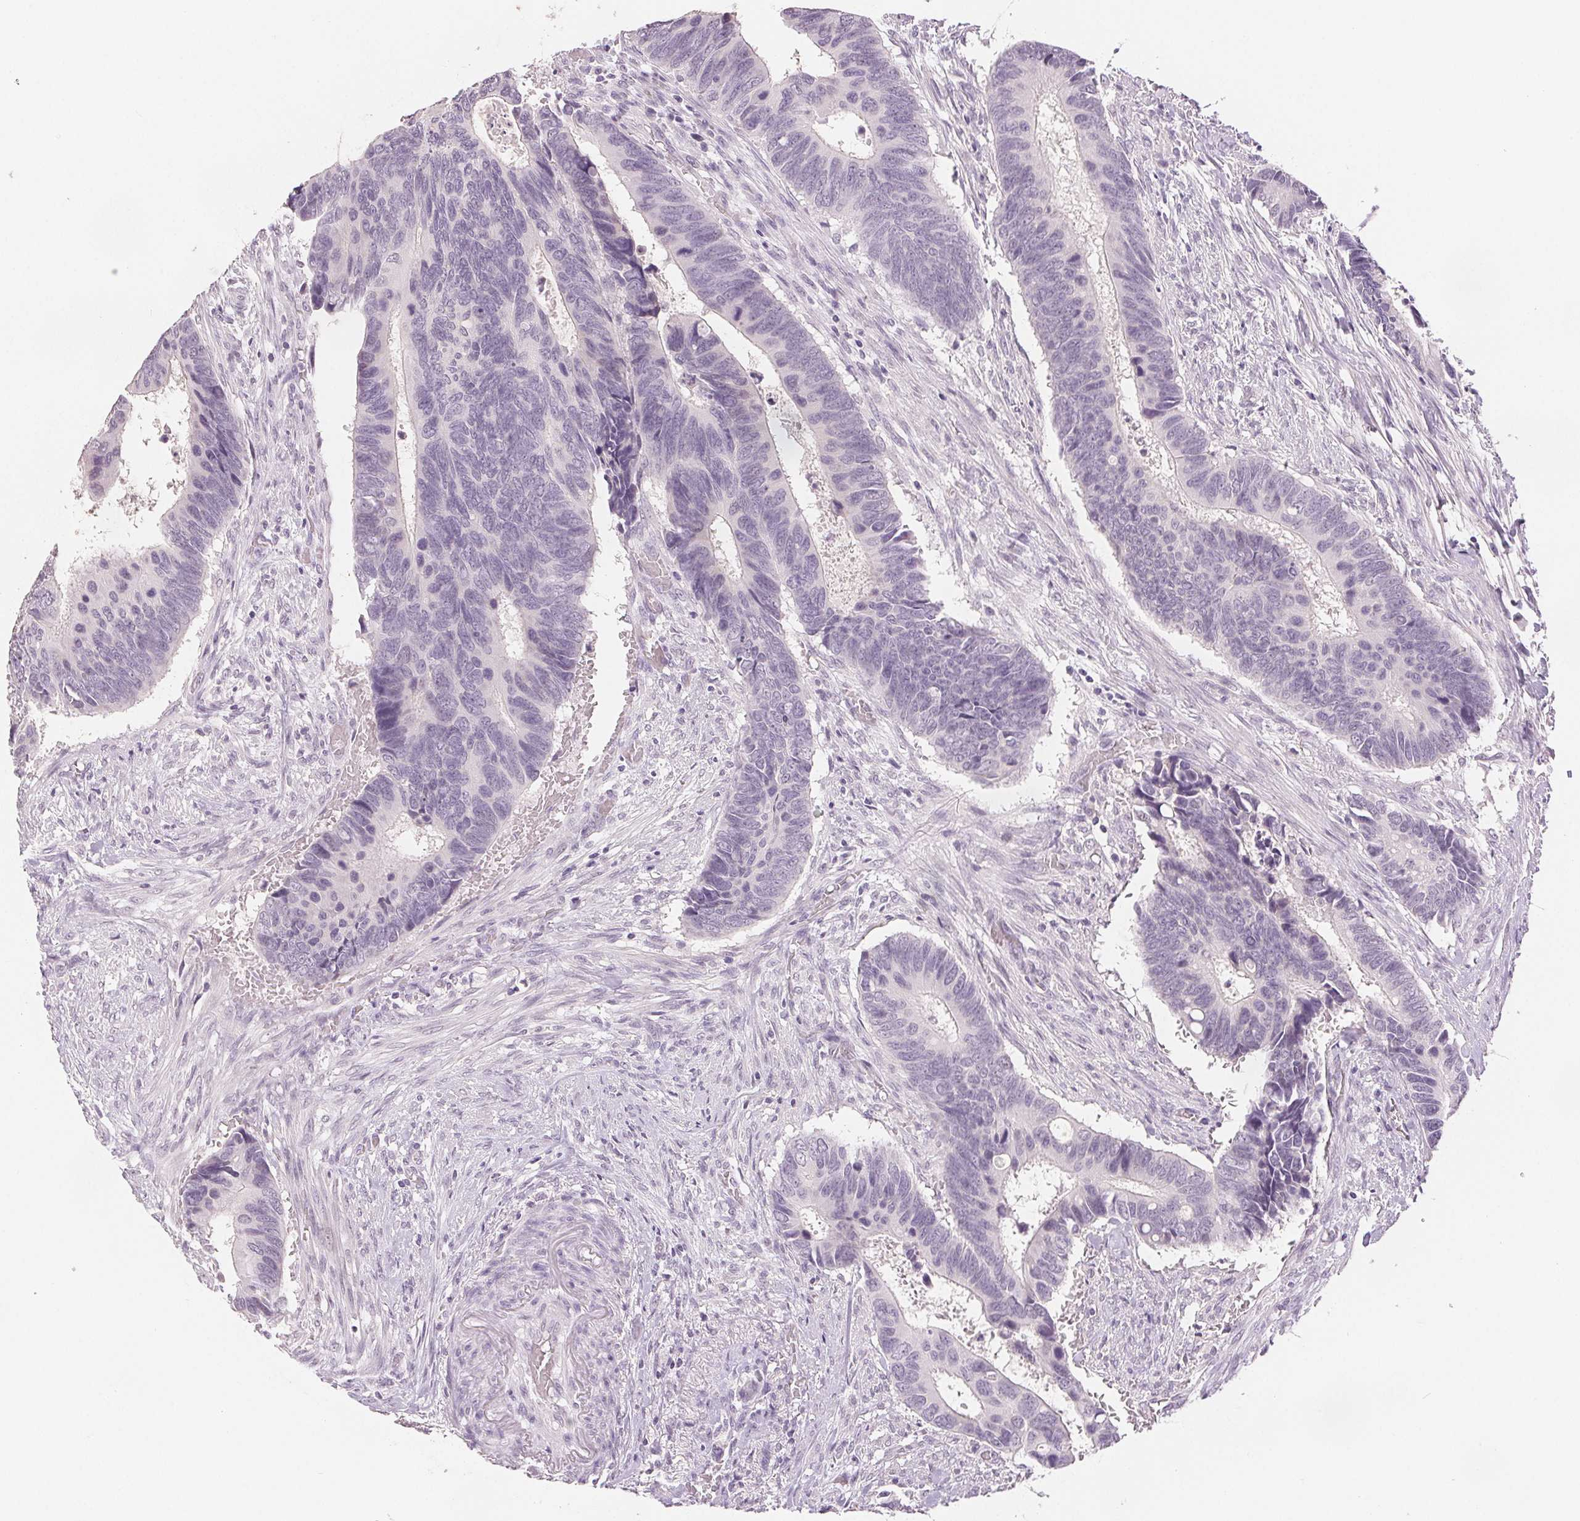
{"staining": {"intensity": "negative", "quantity": "none", "location": "none"}, "tissue": "colorectal cancer", "cell_type": "Tumor cells", "image_type": "cancer", "snomed": [{"axis": "morphology", "description": "Adenocarcinoma, NOS"}, {"axis": "topography", "description": "Colon"}], "caption": "Photomicrograph shows no protein staining in tumor cells of adenocarcinoma (colorectal) tissue.", "gene": "SLC27A5", "patient": {"sex": "male", "age": 49}}